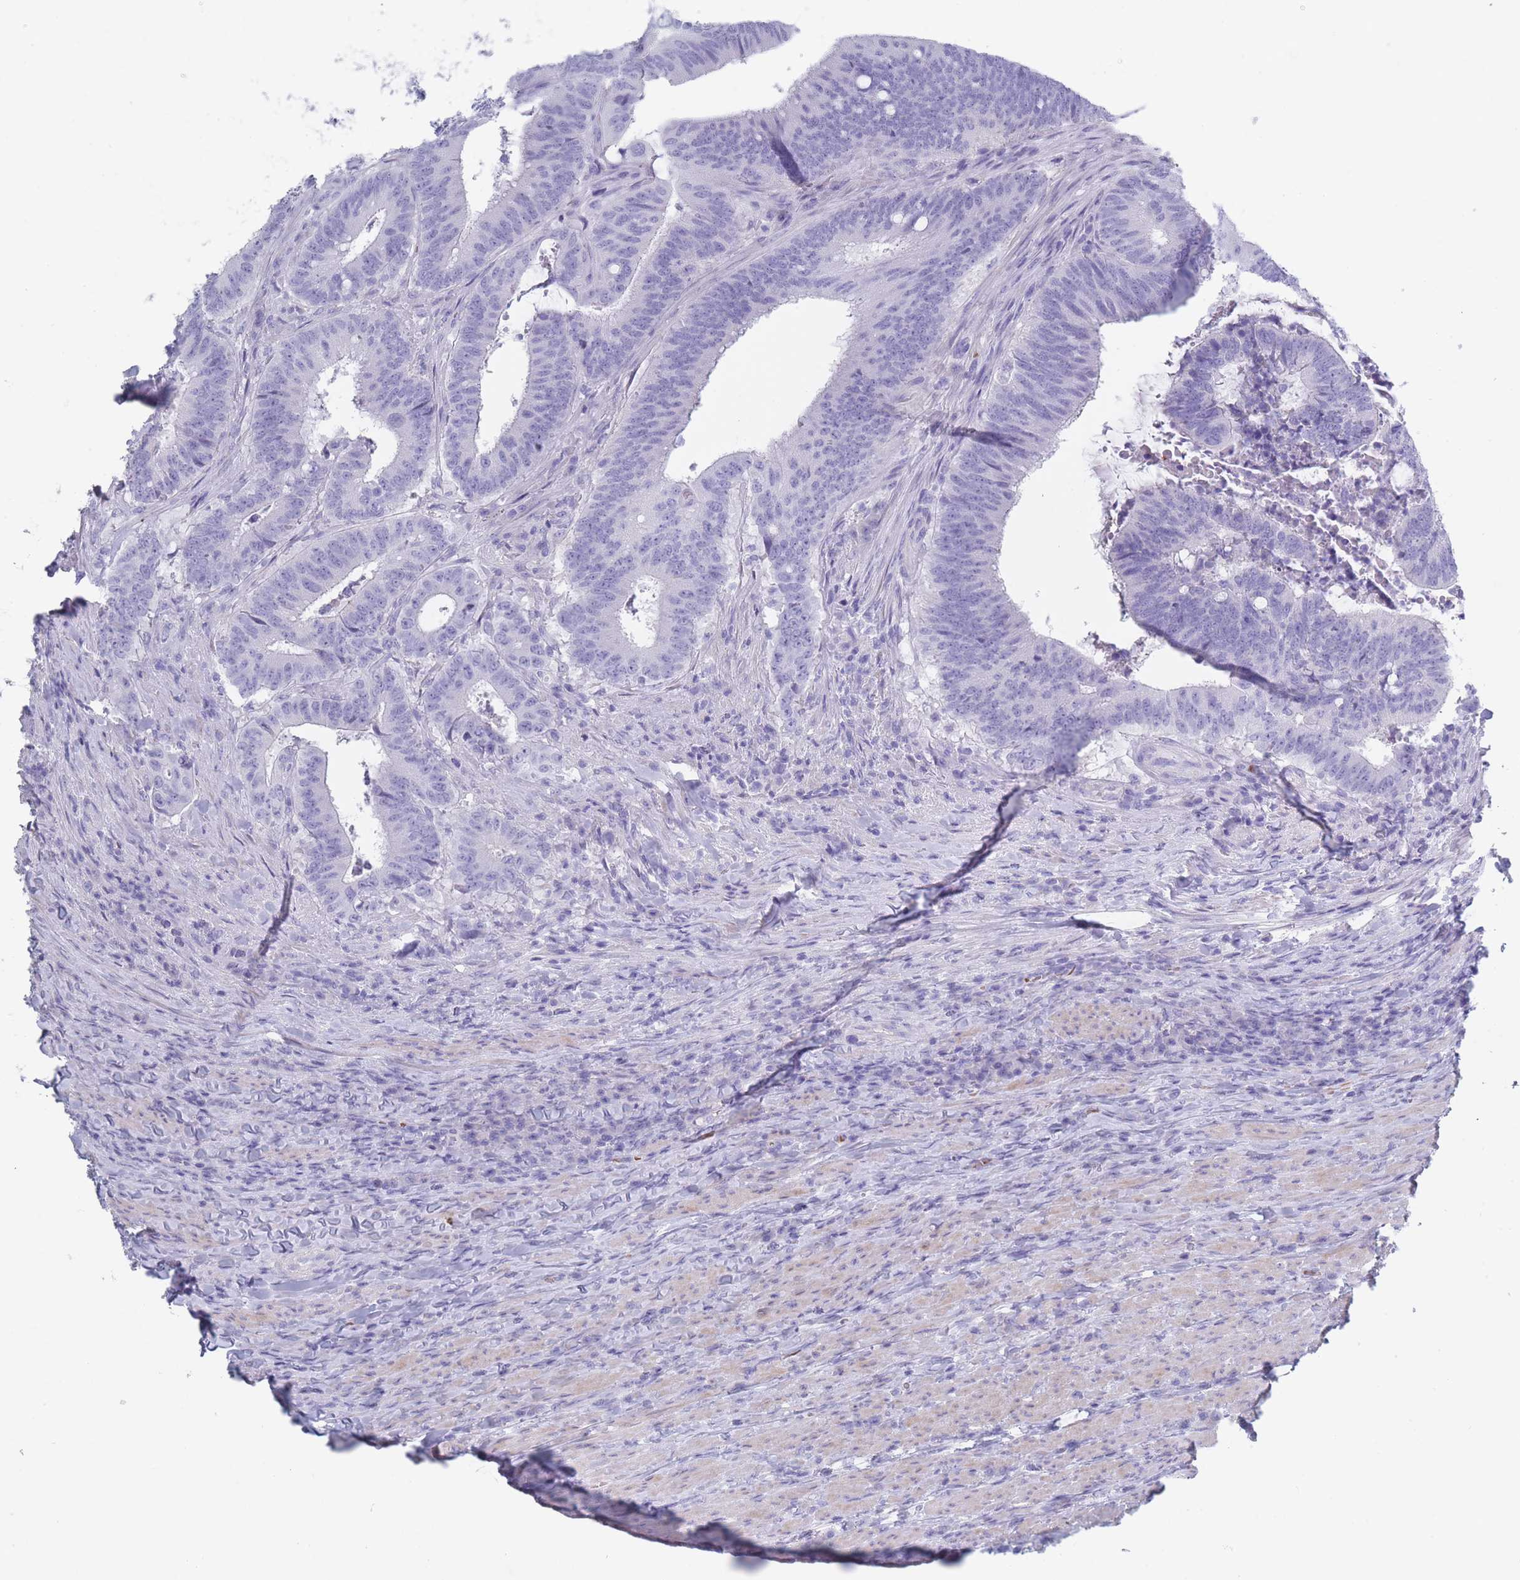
{"staining": {"intensity": "negative", "quantity": "none", "location": "none"}, "tissue": "colorectal cancer", "cell_type": "Tumor cells", "image_type": "cancer", "snomed": [{"axis": "morphology", "description": "Adenocarcinoma, NOS"}, {"axis": "topography", "description": "Colon"}], "caption": "Histopathology image shows no protein positivity in tumor cells of colorectal cancer tissue.", "gene": "OR5D16", "patient": {"sex": "female", "age": 43}}